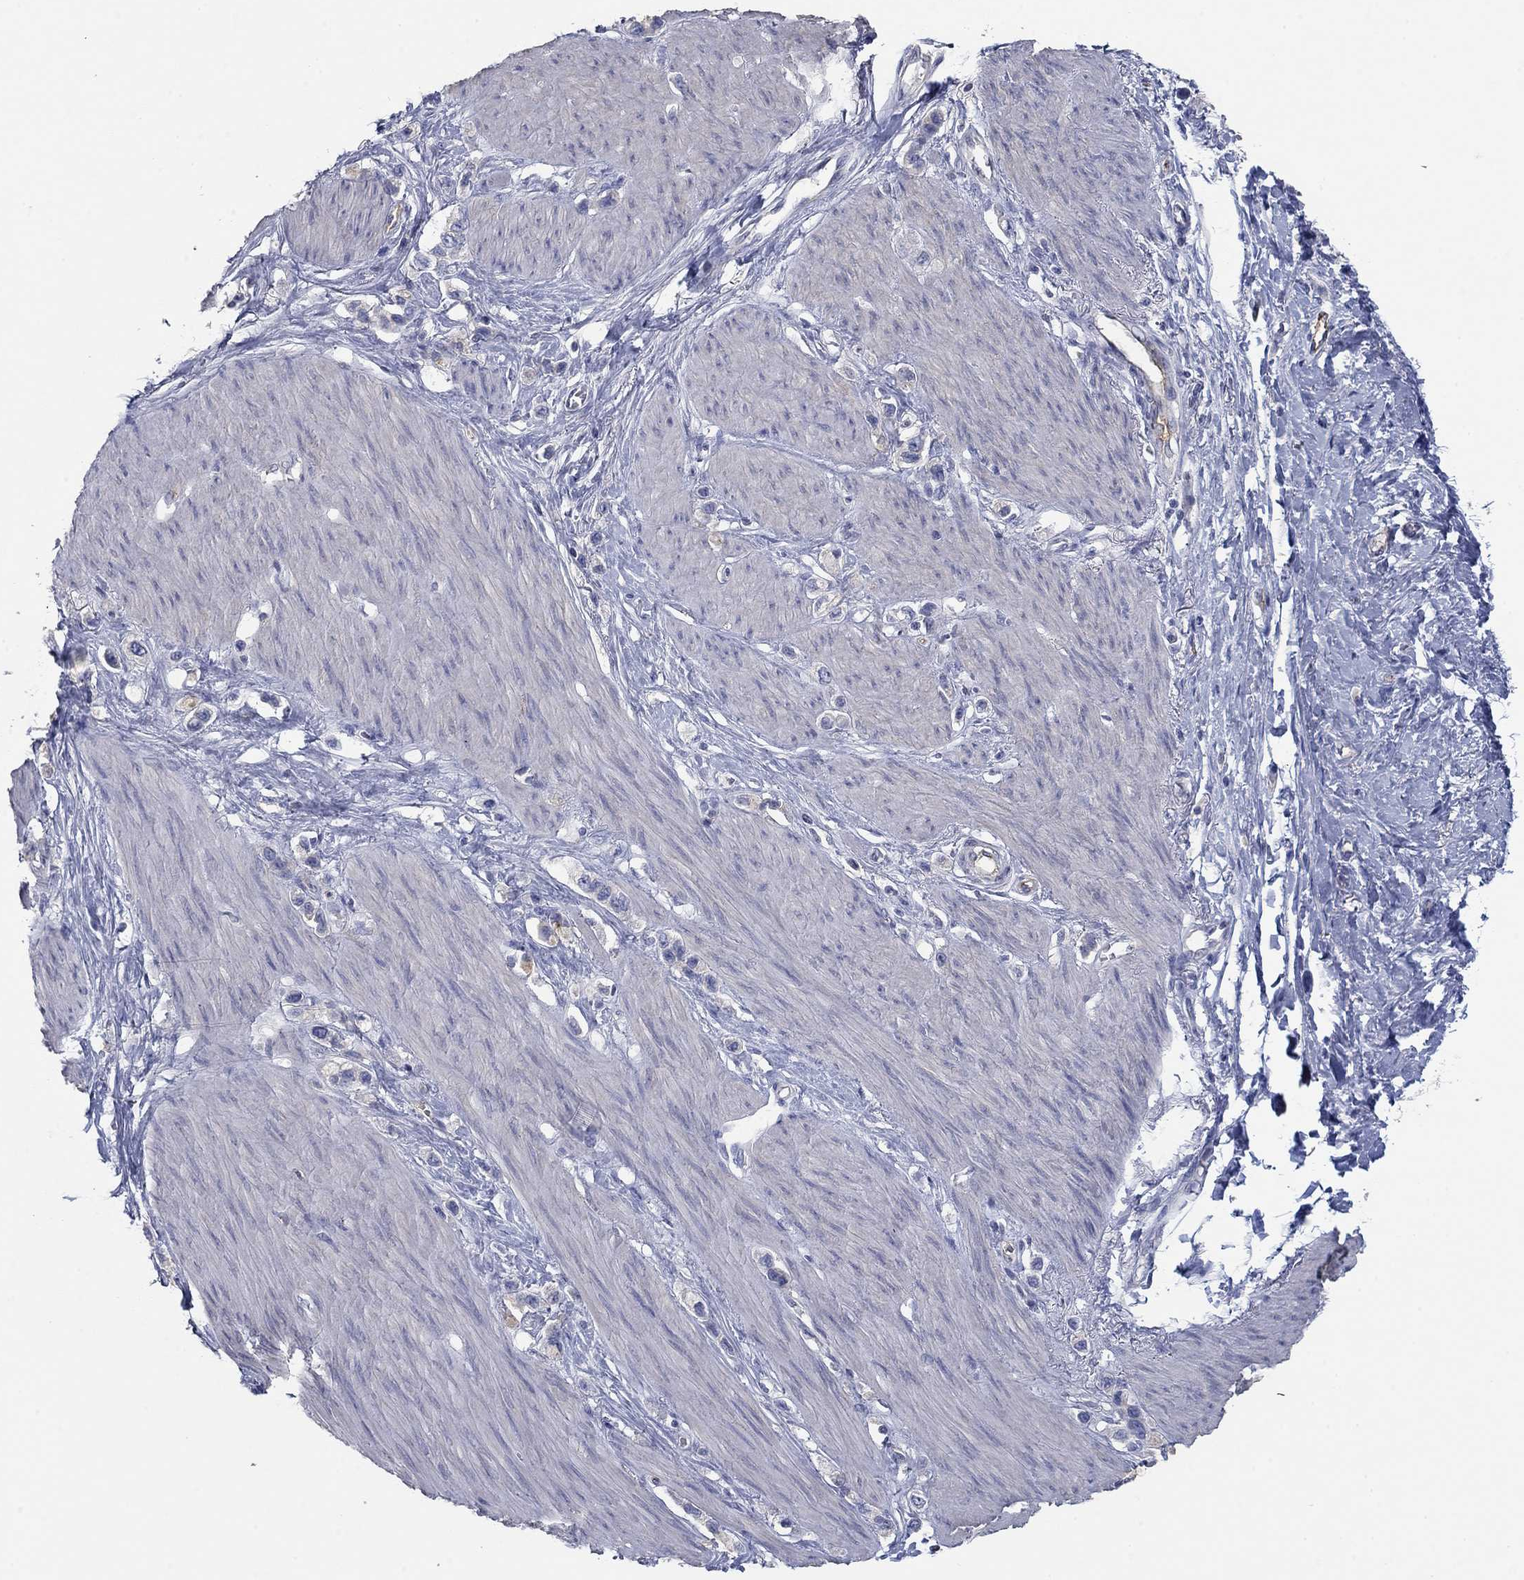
{"staining": {"intensity": "negative", "quantity": "none", "location": "none"}, "tissue": "stomach cancer", "cell_type": "Tumor cells", "image_type": "cancer", "snomed": [{"axis": "morphology", "description": "Normal tissue, NOS"}, {"axis": "morphology", "description": "Adenocarcinoma, NOS"}, {"axis": "morphology", "description": "Adenocarcinoma, High grade"}, {"axis": "topography", "description": "Stomach, upper"}, {"axis": "topography", "description": "Stomach"}], "caption": "Tumor cells show no significant expression in adenocarcinoma (stomach).", "gene": "APOC3", "patient": {"sex": "female", "age": 65}}